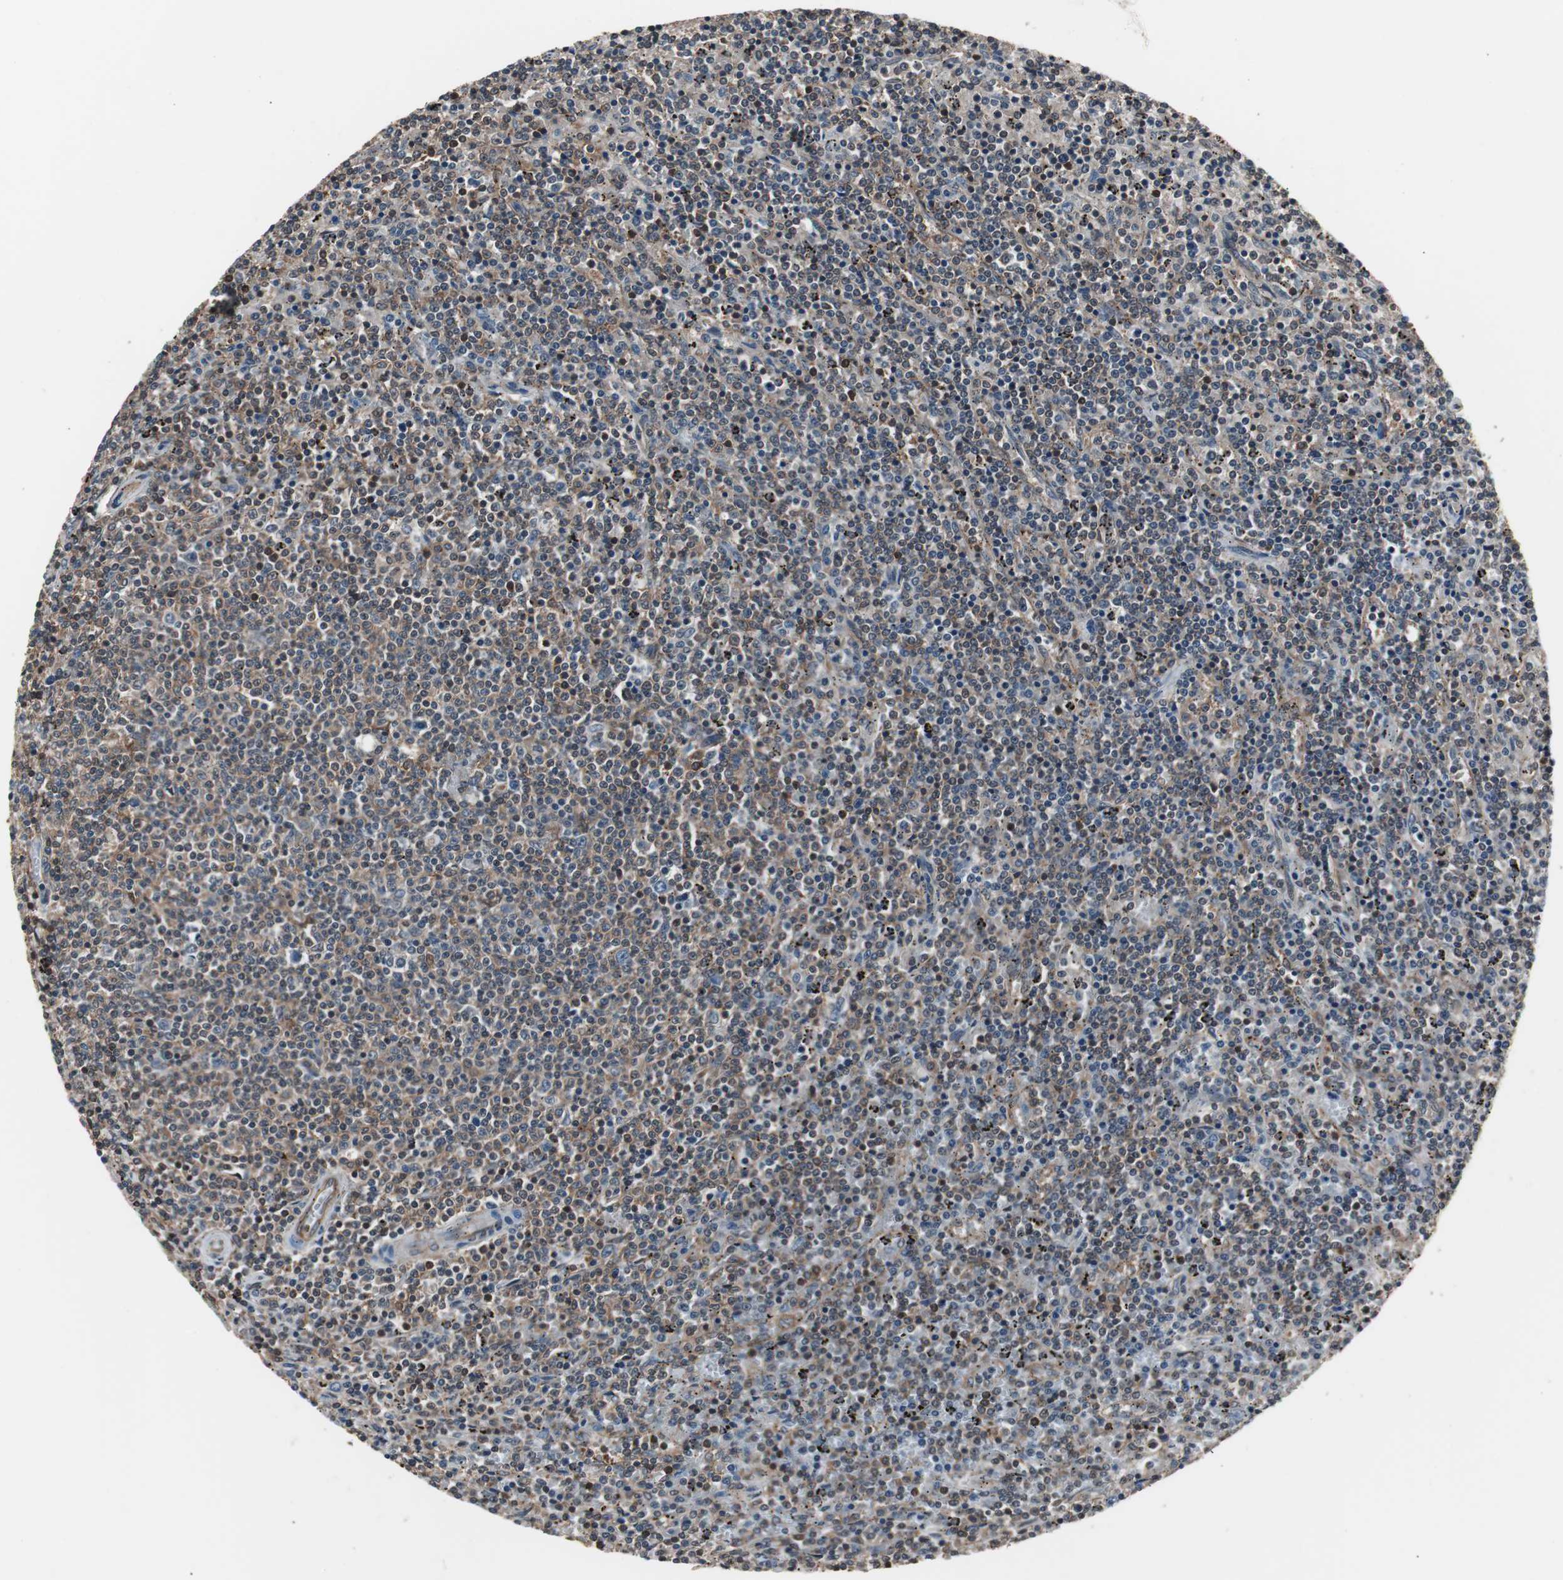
{"staining": {"intensity": "moderate", "quantity": "25%-75%", "location": "cytoplasmic/membranous"}, "tissue": "lymphoma", "cell_type": "Tumor cells", "image_type": "cancer", "snomed": [{"axis": "morphology", "description": "Malignant lymphoma, non-Hodgkin's type, Low grade"}, {"axis": "topography", "description": "Spleen"}], "caption": "The histopathology image exhibits staining of malignant lymphoma, non-Hodgkin's type (low-grade), revealing moderate cytoplasmic/membranous protein positivity (brown color) within tumor cells.", "gene": "CAPNS1", "patient": {"sex": "female", "age": 50}}